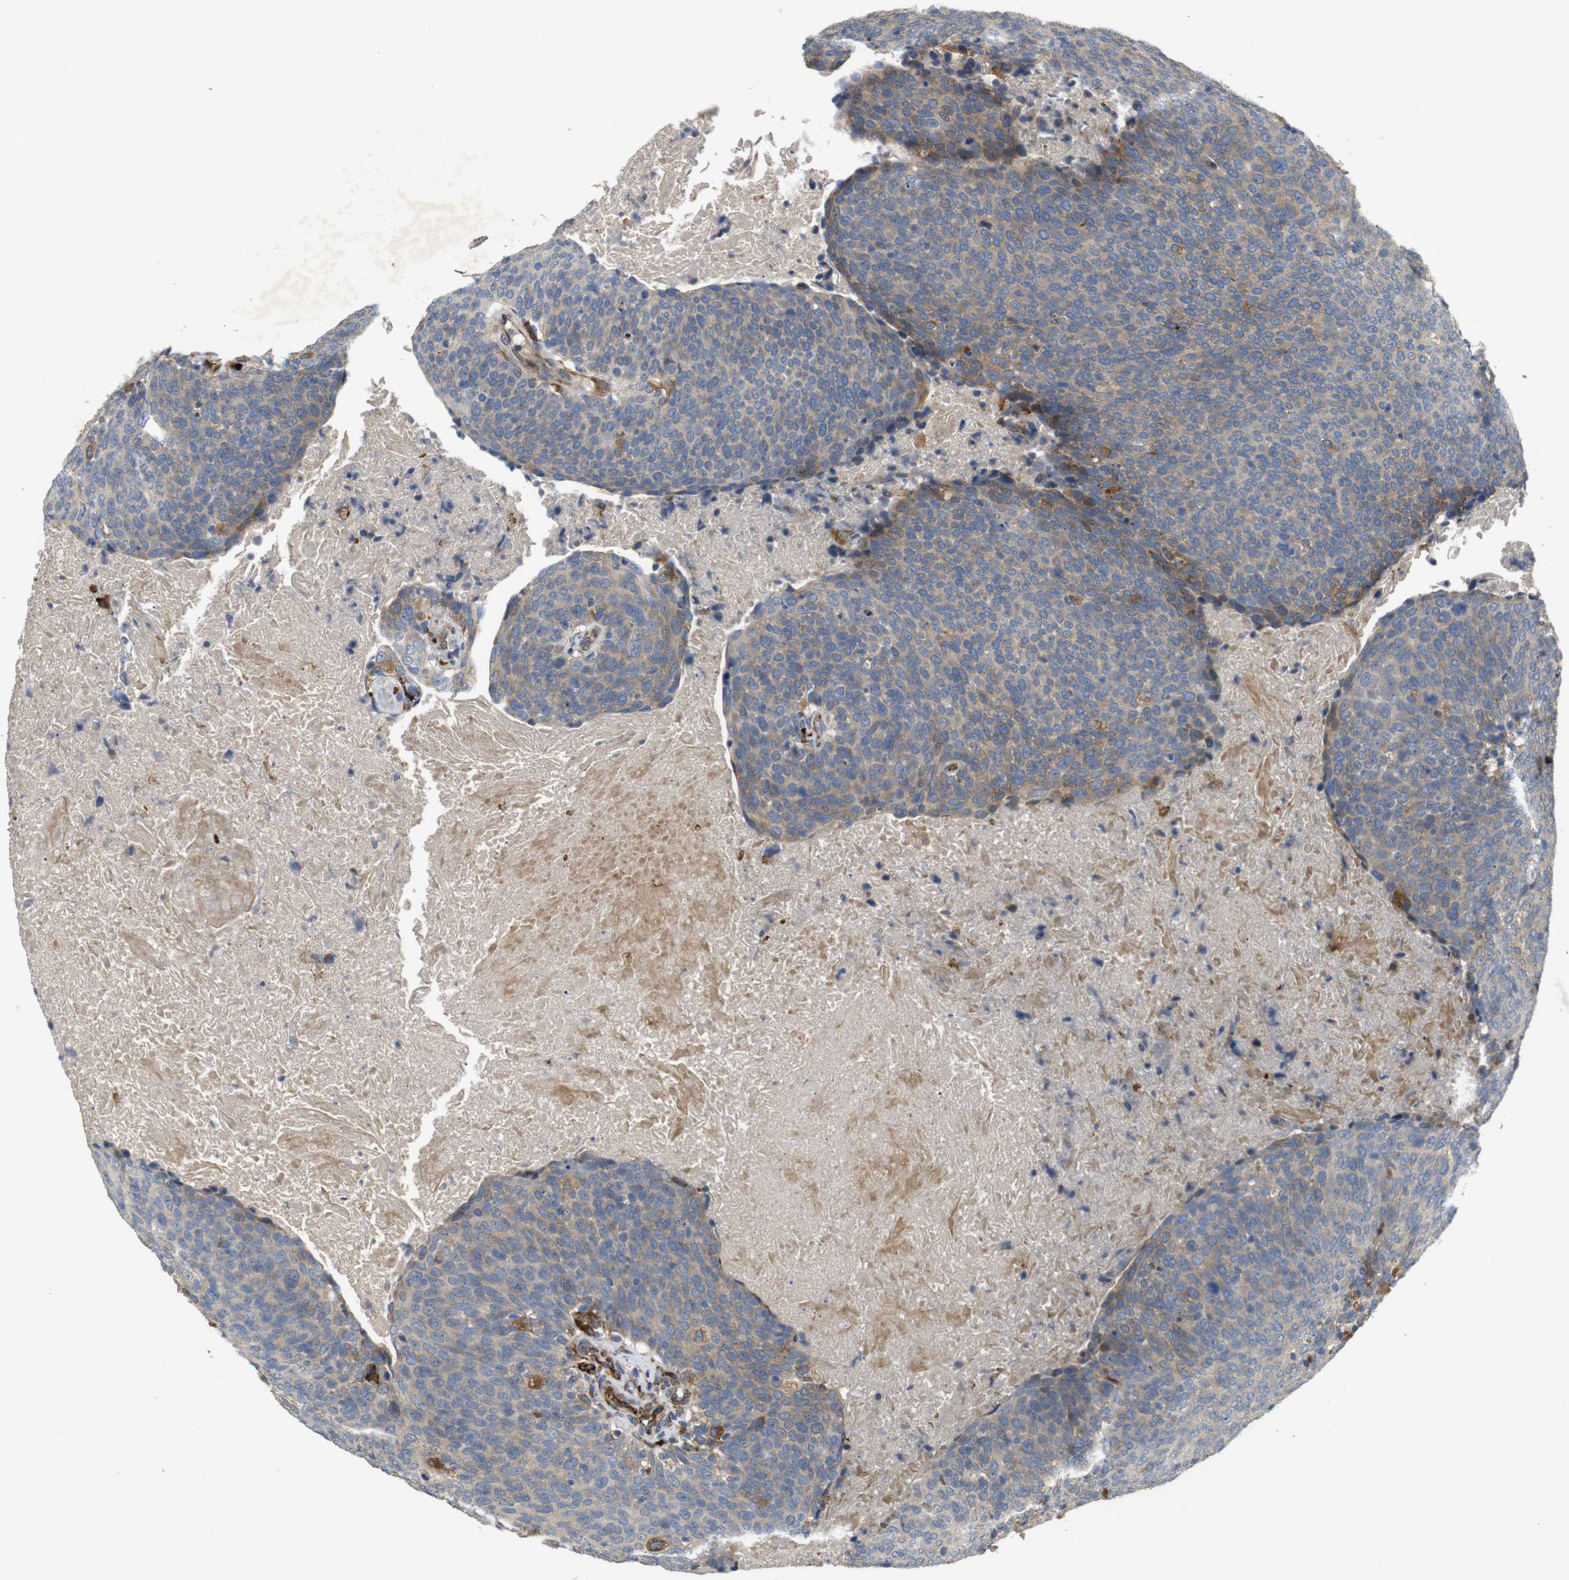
{"staining": {"intensity": "moderate", "quantity": "25%-75%", "location": "cytoplasmic/membranous"}, "tissue": "head and neck cancer", "cell_type": "Tumor cells", "image_type": "cancer", "snomed": [{"axis": "morphology", "description": "Squamous cell carcinoma, NOS"}, {"axis": "morphology", "description": "Squamous cell carcinoma, metastatic, NOS"}, {"axis": "topography", "description": "Lymph node"}, {"axis": "topography", "description": "Head-Neck"}], "caption": "IHC photomicrograph of head and neck cancer stained for a protein (brown), which reveals medium levels of moderate cytoplasmic/membranous positivity in approximately 25%-75% of tumor cells.", "gene": "UBE2G2", "patient": {"sex": "male", "age": 62}}